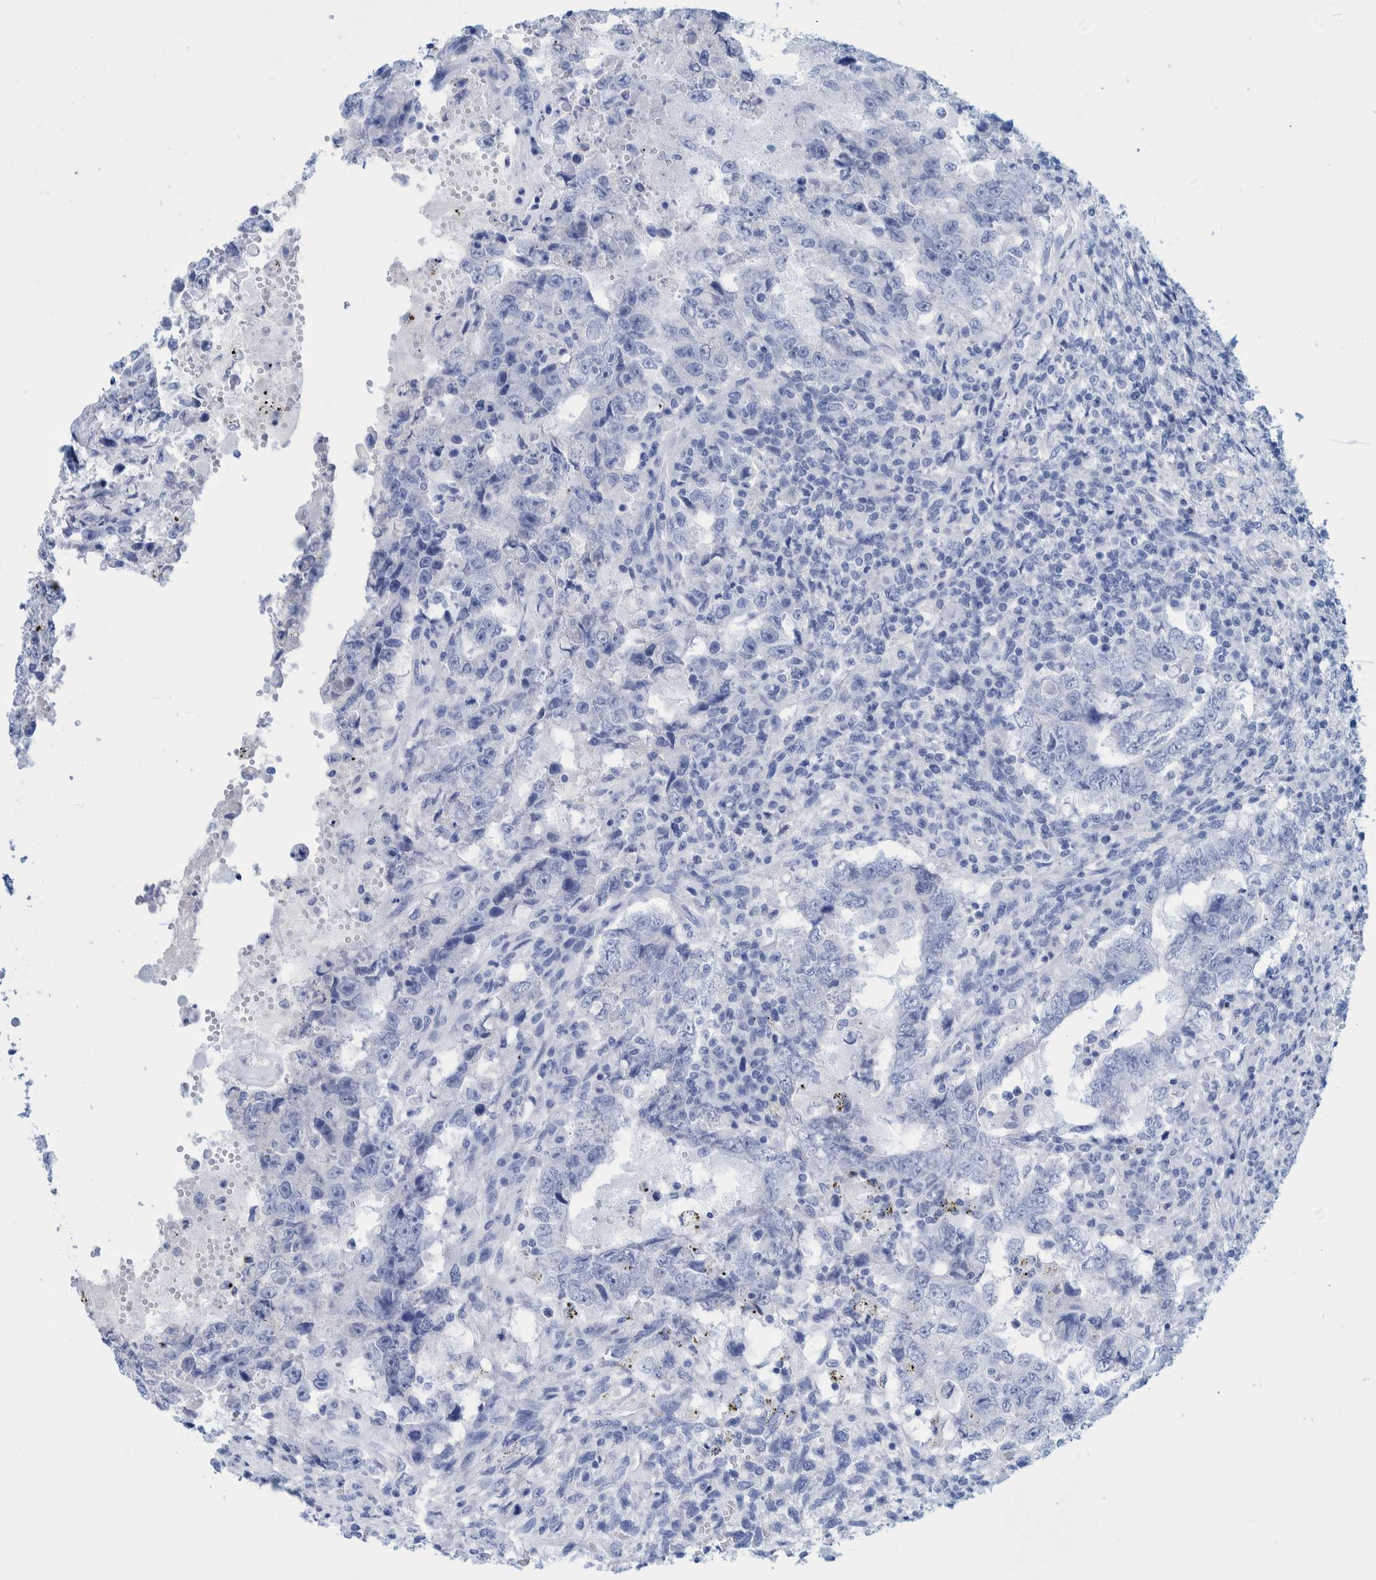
{"staining": {"intensity": "negative", "quantity": "none", "location": "none"}, "tissue": "testis cancer", "cell_type": "Tumor cells", "image_type": "cancer", "snomed": [{"axis": "morphology", "description": "Carcinoma, Embryonal, NOS"}, {"axis": "topography", "description": "Testis"}], "caption": "A high-resolution image shows immunohistochemistry staining of testis embryonal carcinoma, which reveals no significant staining in tumor cells.", "gene": "PERP", "patient": {"sex": "male", "age": 26}}